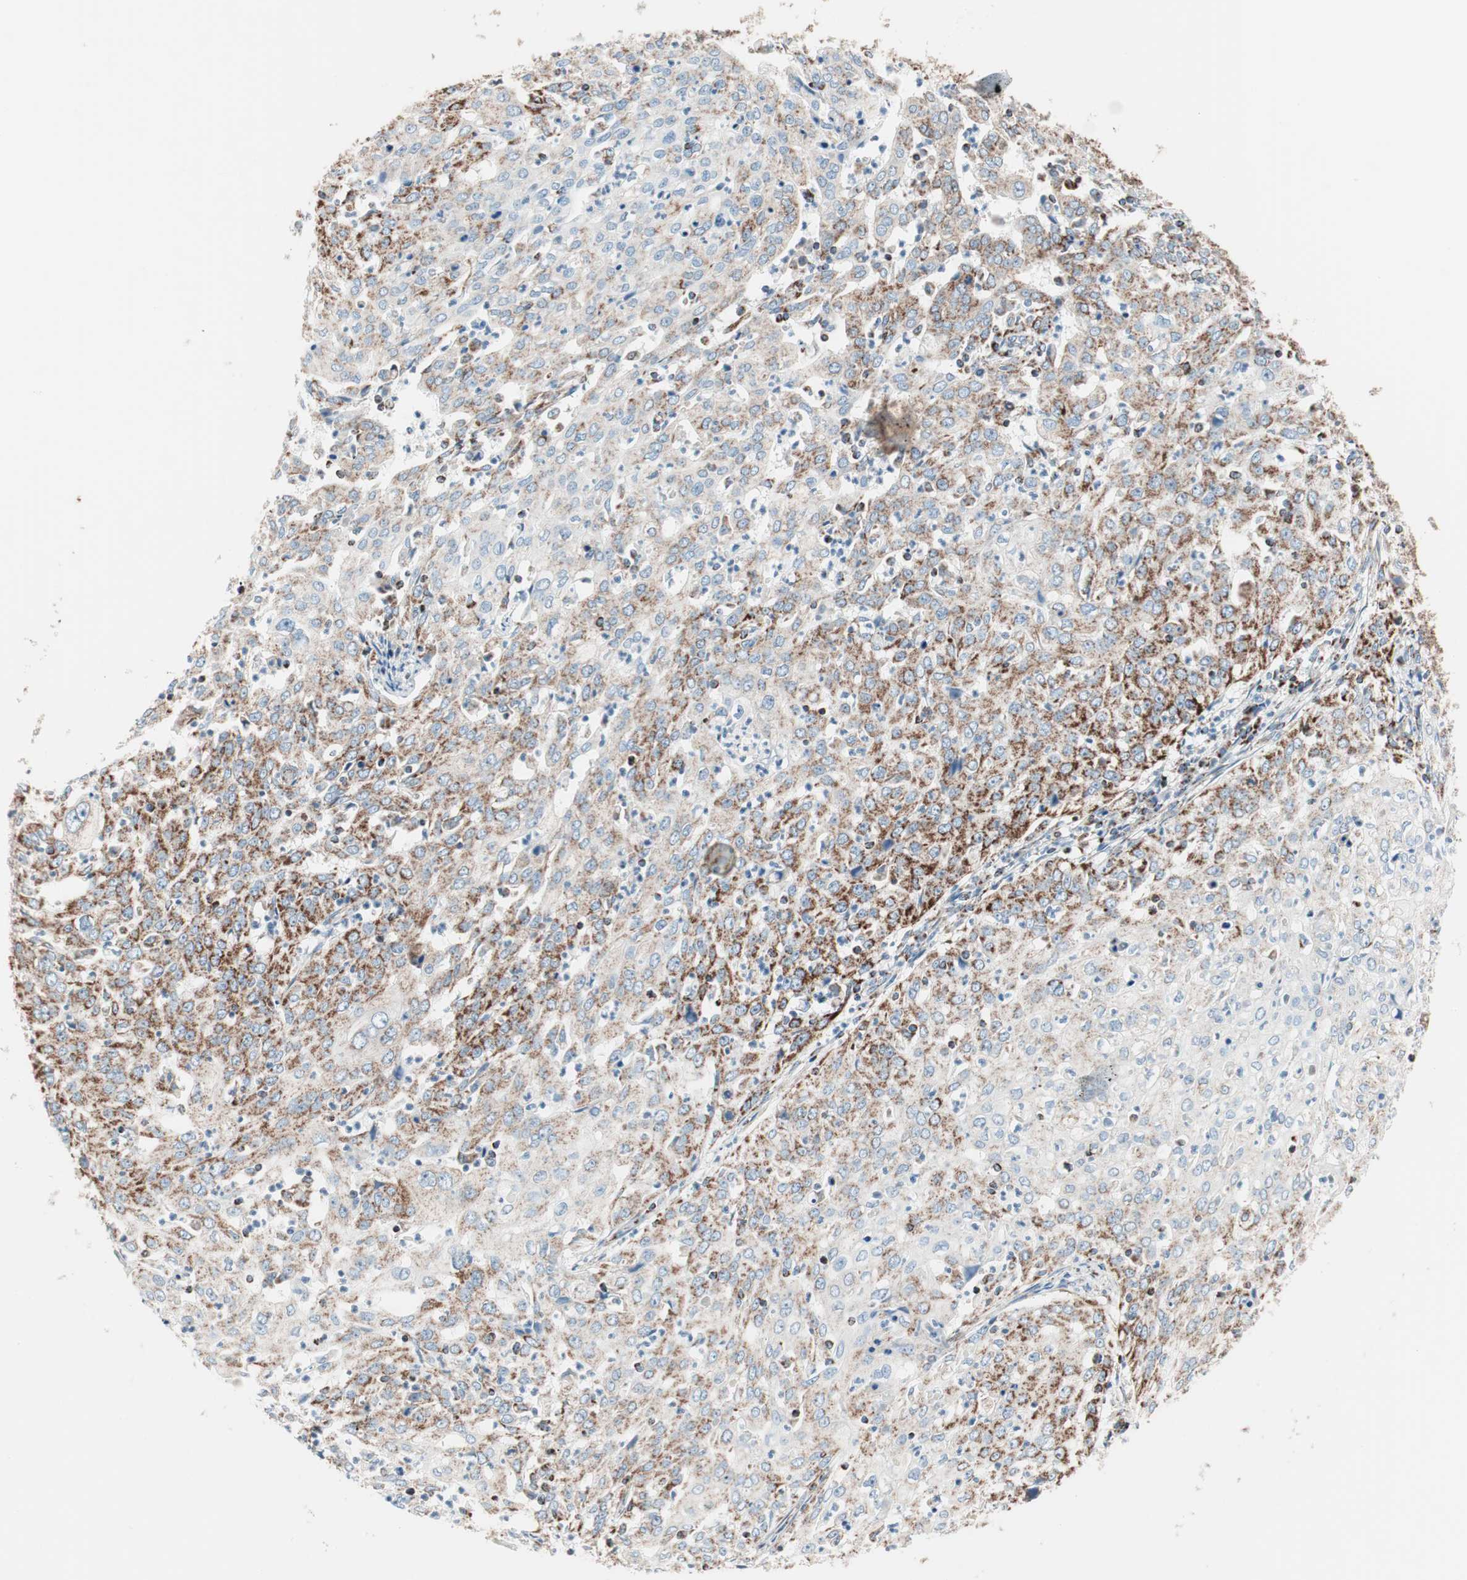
{"staining": {"intensity": "strong", "quantity": ">75%", "location": "cytoplasmic/membranous"}, "tissue": "cervical cancer", "cell_type": "Tumor cells", "image_type": "cancer", "snomed": [{"axis": "morphology", "description": "Squamous cell carcinoma, NOS"}, {"axis": "topography", "description": "Cervix"}], "caption": "Tumor cells demonstrate high levels of strong cytoplasmic/membranous expression in about >75% of cells in squamous cell carcinoma (cervical).", "gene": "TOMM20", "patient": {"sex": "female", "age": 39}}